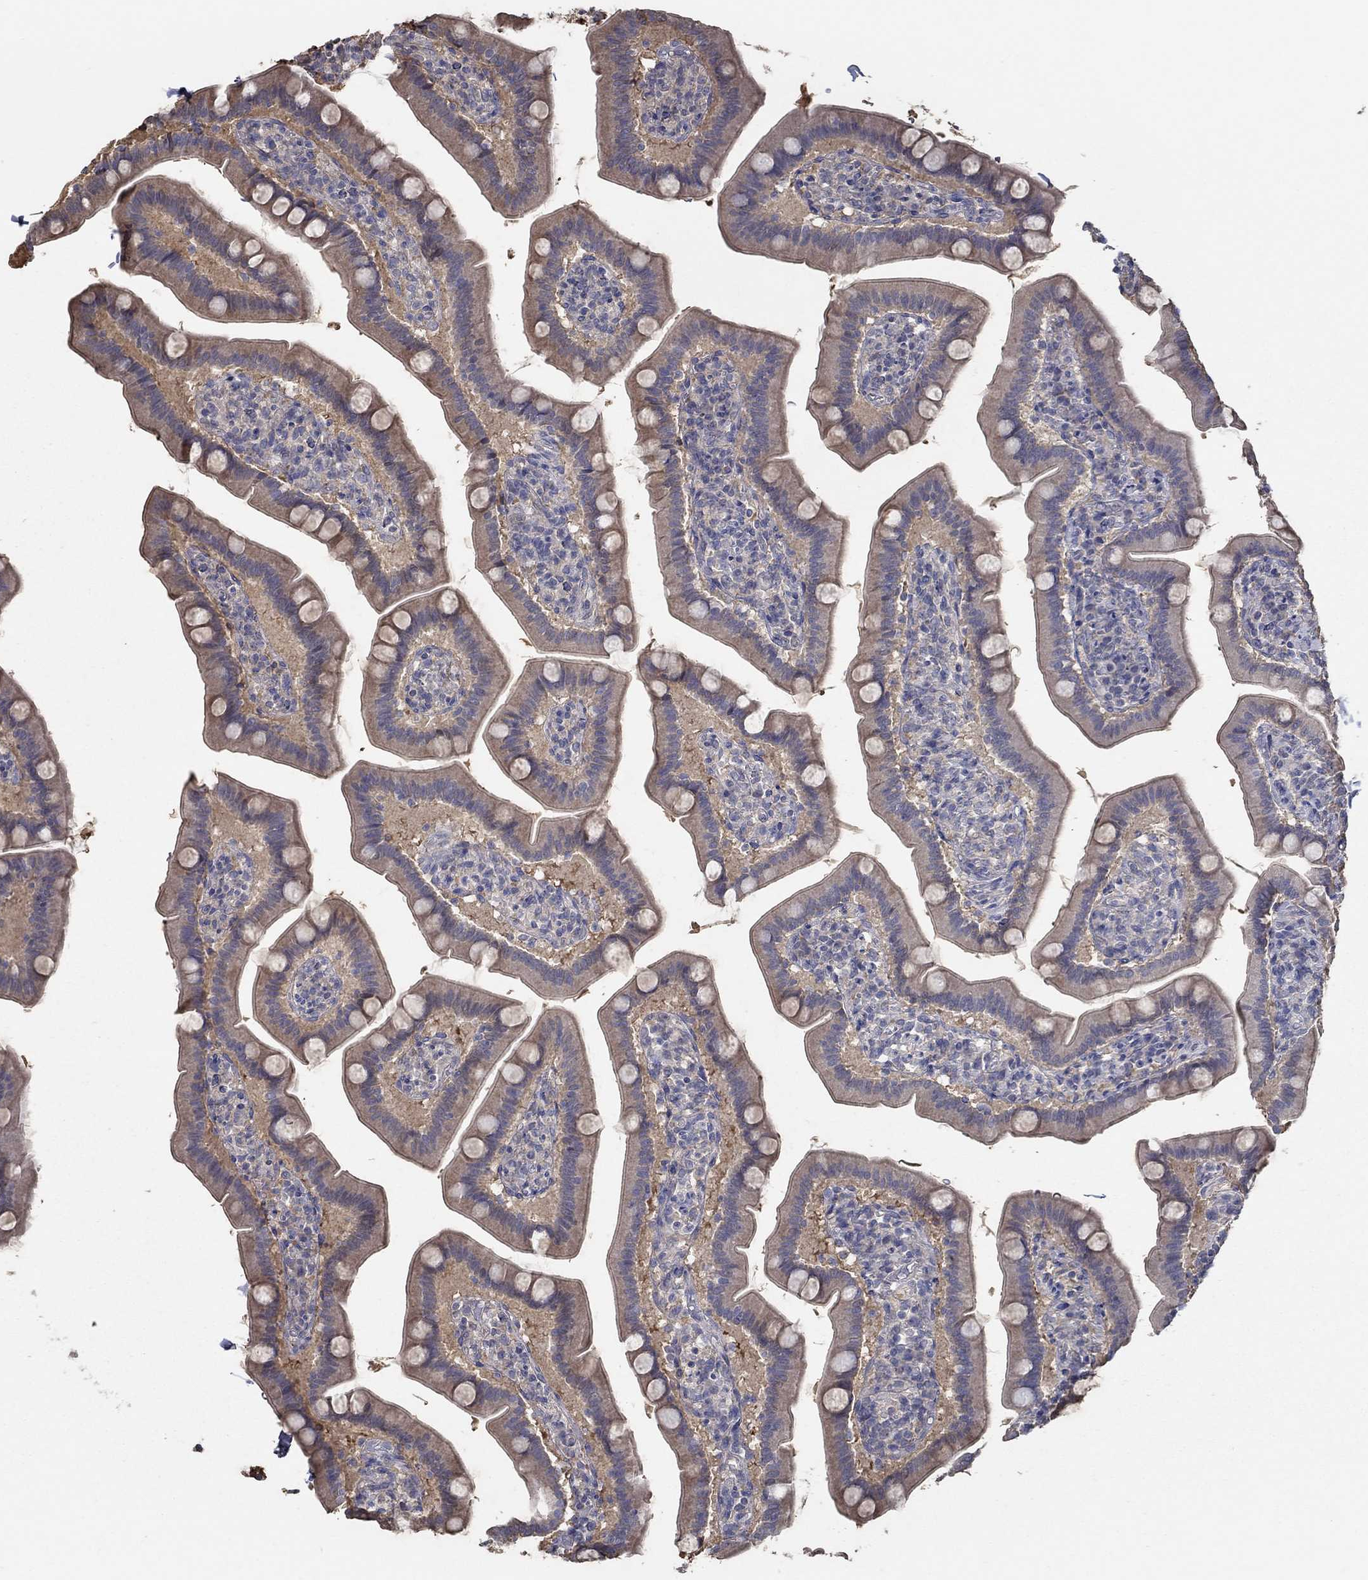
{"staining": {"intensity": "negative", "quantity": "none", "location": "none"}, "tissue": "small intestine", "cell_type": "Glandular cells", "image_type": "normal", "snomed": [{"axis": "morphology", "description": "Normal tissue, NOS"}, {"axis": "topography", "description": "Small intestine"}], "caption": "Immunohistochemical staining of benign human small intestine exhibits no significant positivity in glandular cells.", "gene": "IL10", "patient": {"sex": "male", "age": 66}}